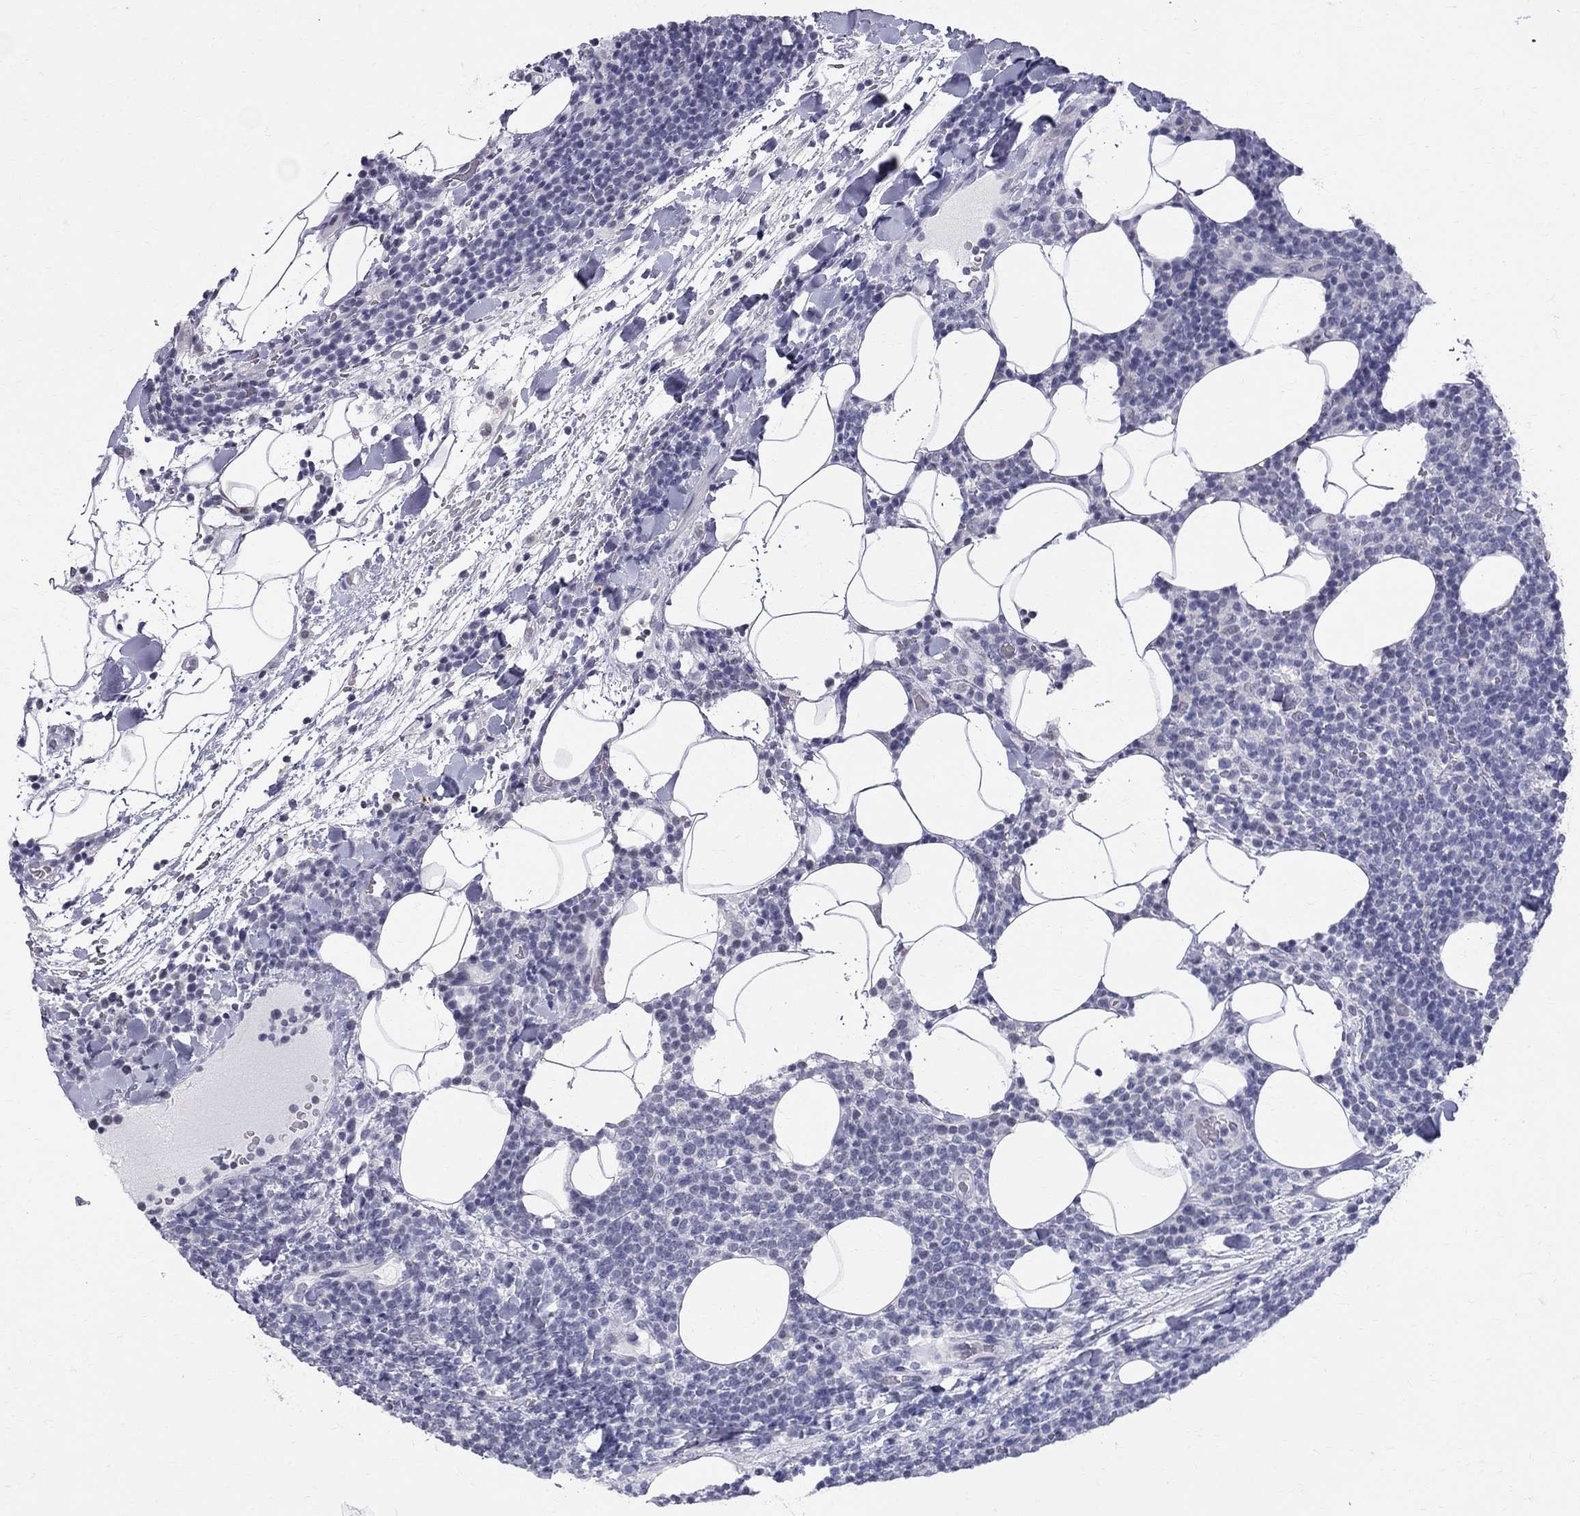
{"staining": {"intensity": "negative", "quantity": "none", "location": "none"}, "tissue": "lymphoma", "cell_type": "Tumor cells", "image_type": "cancer", "snomed": [{"axis": "morphology", "description": "Malignant lymphoma, non-Hodgkin's type, High grade"}, {"axis": "topography", "description": "Lymph node"}], "caption": "Lymphoma stained for a protein using immunohistochemistry demonstrates no expression tumor cells.", "gene": "MUC15", "patient": {"sex": "male", "age": 61}}